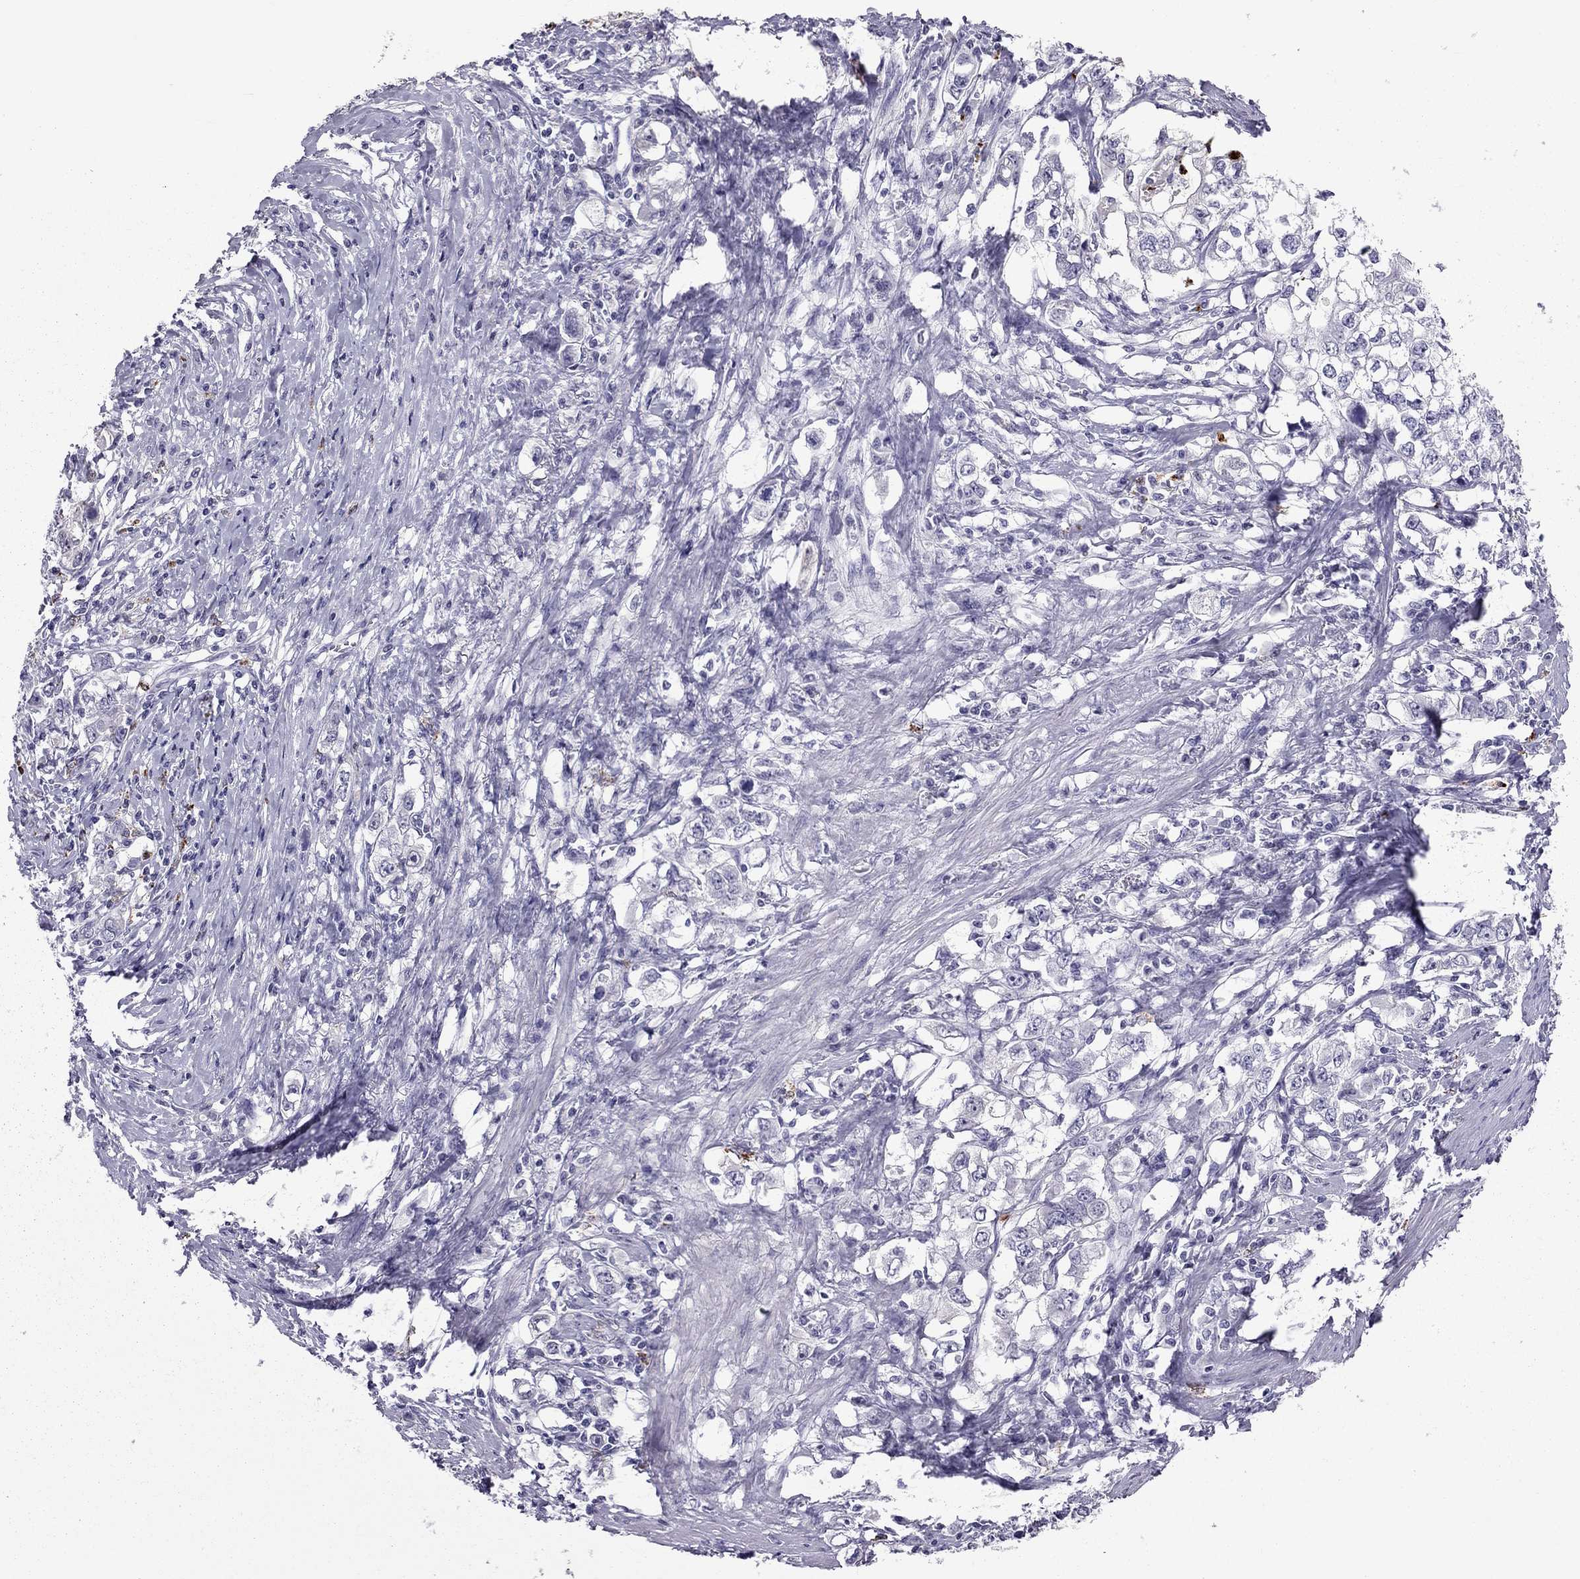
{"staining": {"intensity": "negative", "quantity": "none", "location": "none"}, "tissue": "stomach cancer", "cell_type": "Tumor cells", "image_type": "cancer", "snomed": [{"axis": "morphology", "description": "Adenocarcinoma, NOS"}, {"axis": "topography", "description": "Stomach, lower"}], "caption": "Stomach cancer was stained to show a protein in brown. There is no significant staining in tumor cells. The staining is performed using DAB (3,3'-diaminobenzidine) brown chromogen with nuclei counter-stained in using hematoxylin.", "gene": "CCL27", "patient": {"sex": "female", "age": 72}}